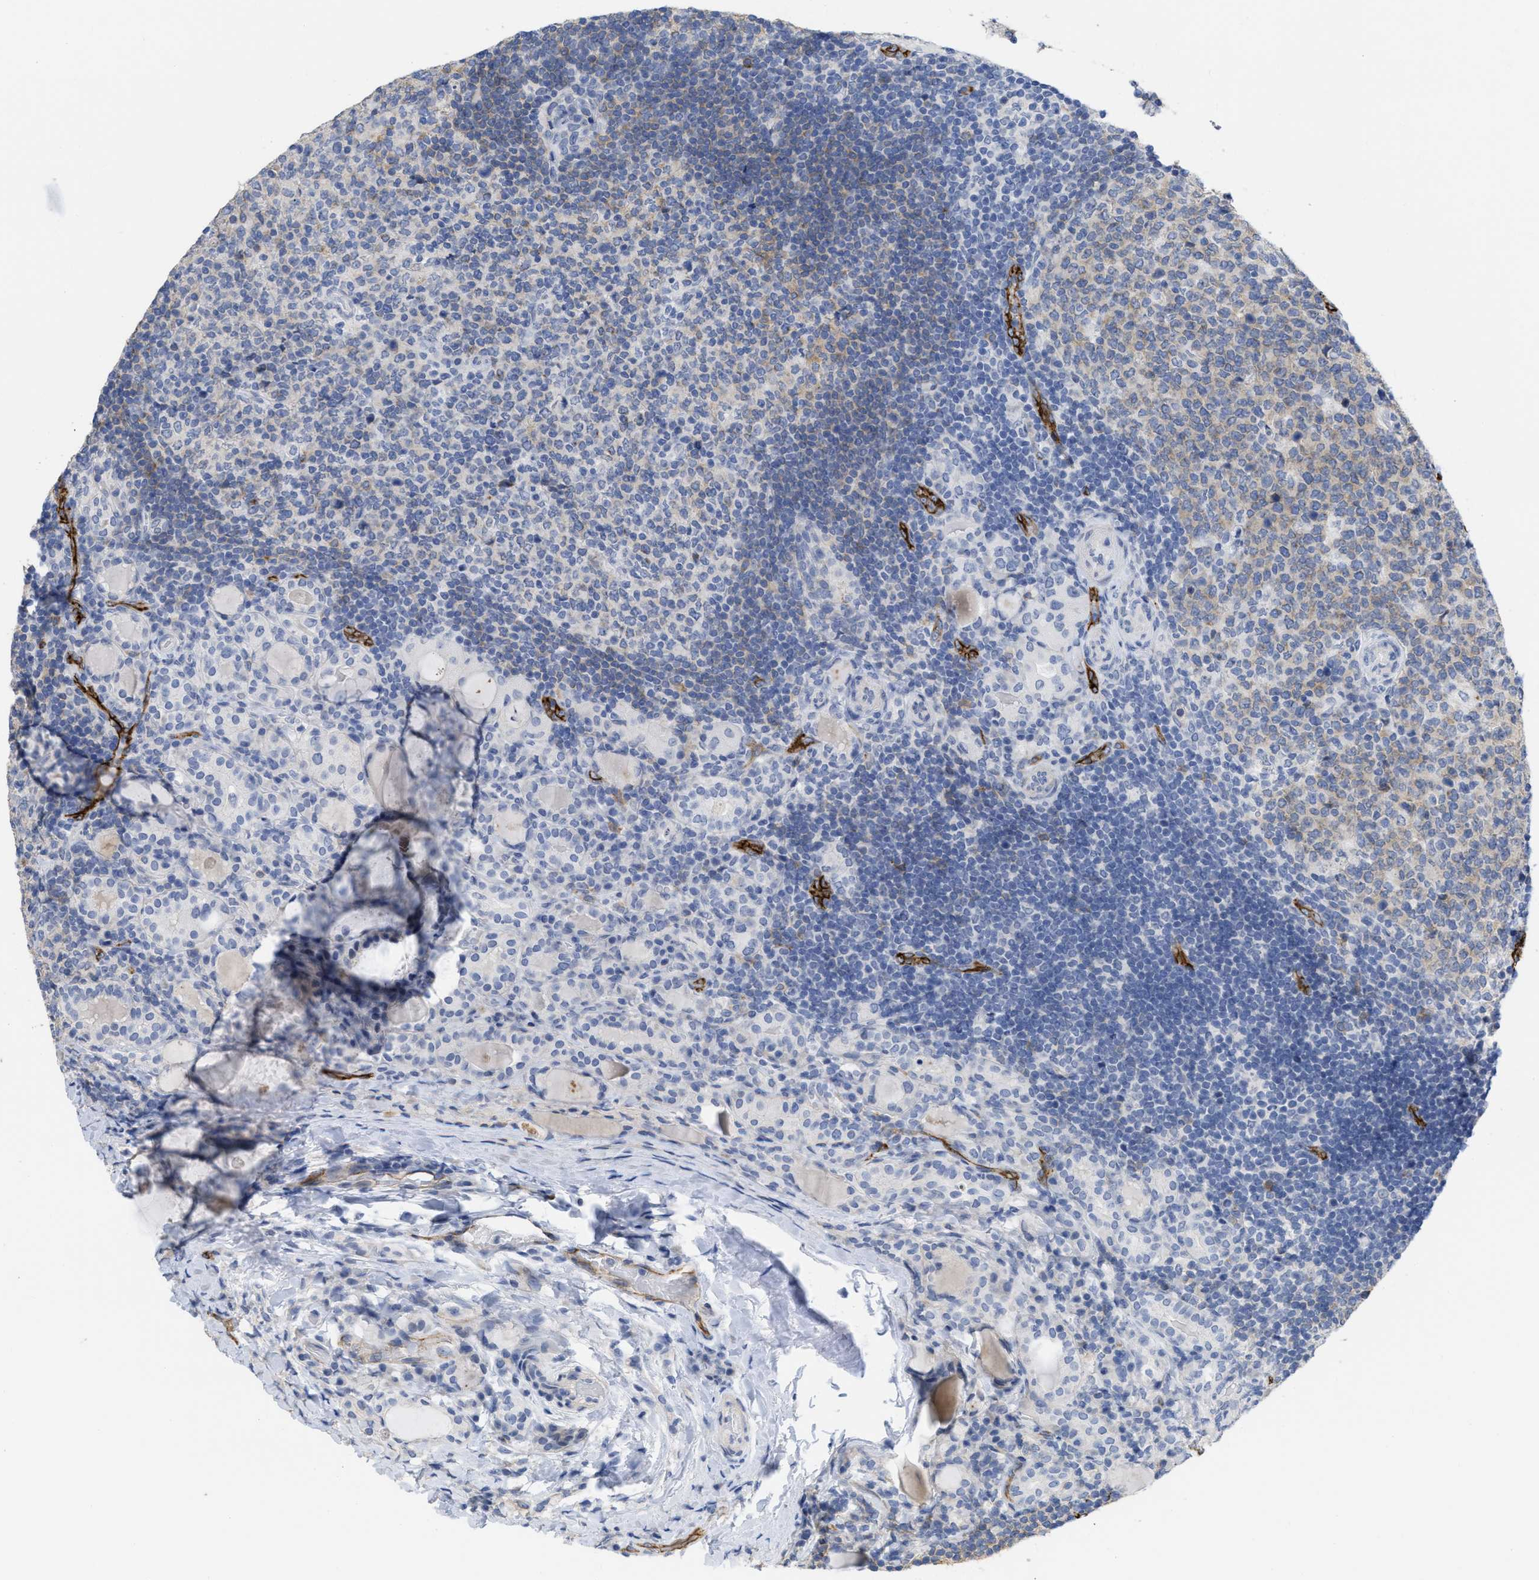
{"staining": {"intensity": "negative", "quantity": "none", "location": "none"}, "tissue": "thyroid cancer", "cell_type": "Tumor cells", "image_type": "cancer", "snomed": [{"axis": "morphology", "description": "Papillary adenocarcinoma, NOS"}, {"axis": "topography", "description": "Thyroid gland"}], "caption": "This is an IHC image of thyroid cancer (papillary adenocarcinoma). There is no positivity in tumor cells.", "gene": "ACKR1", "patient": {"sex": "female", "age": 42}}